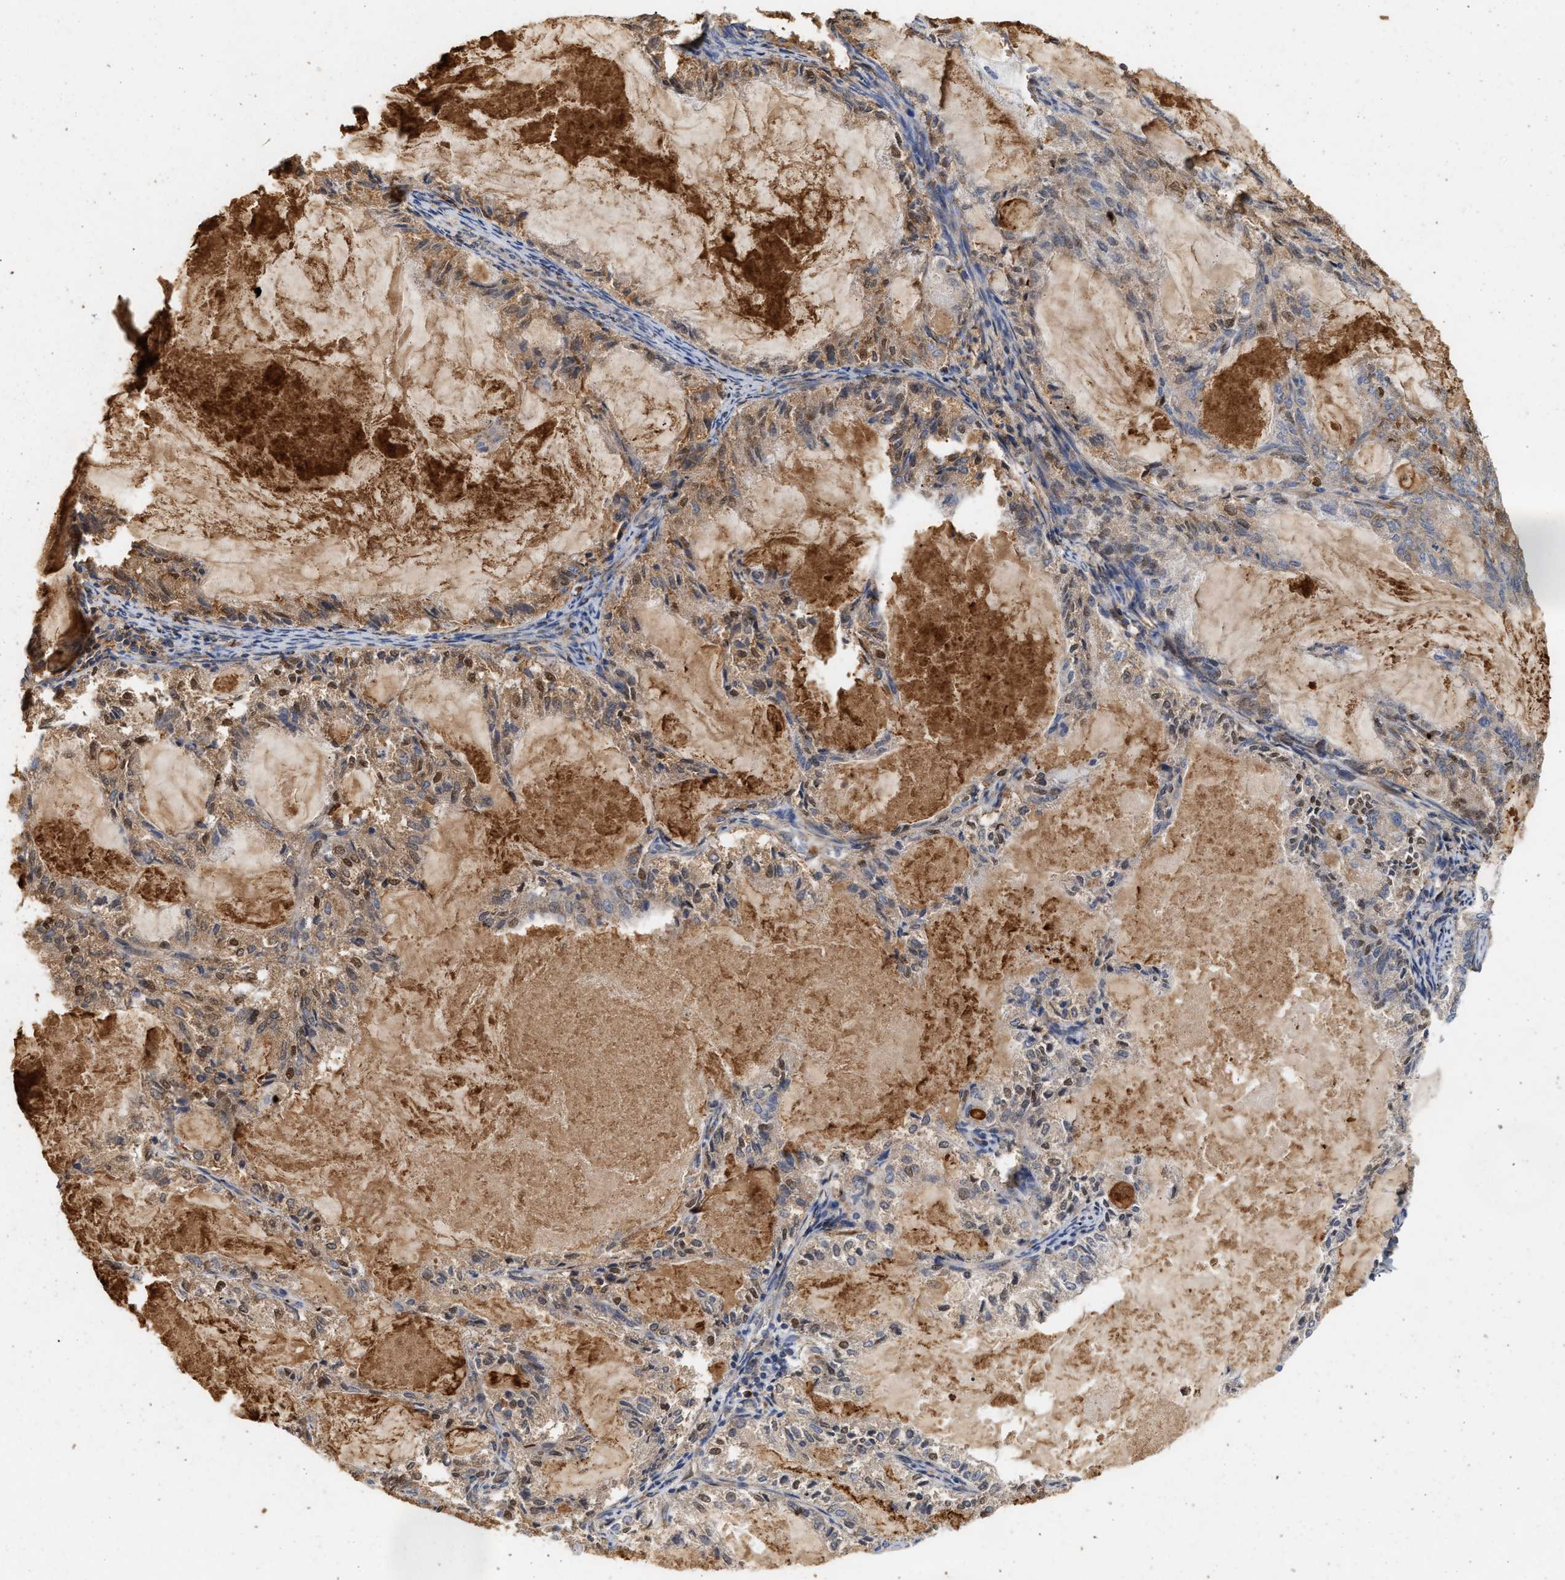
{"staining": {"intensity": "weak", "quantity": "25%-75%", "location": "cytoplasmic/membranous"}, "tissue": "endometrial cancer", "cell_type": "Tumor cells", "image_type": "cancer", "snomed": [{"axis": "morphology", "description": "Adenocarcinoma, NOS"}, {"axis": "topography", "description": "Endometrium"}], "caption": "High-power microscopy captured an immunohistochemistry histopathology image of adenocarcinoma (endometrial), revealing weak cytoplasmic/membranous positivity in approximately 25%-75% of tumor cells. Immunohistochemistry (ihc) stains the protein of interest in brown and the nuclei are stained blue.", "gene": "PLCD1", "patient": {"sex": "female", "age": 86}}